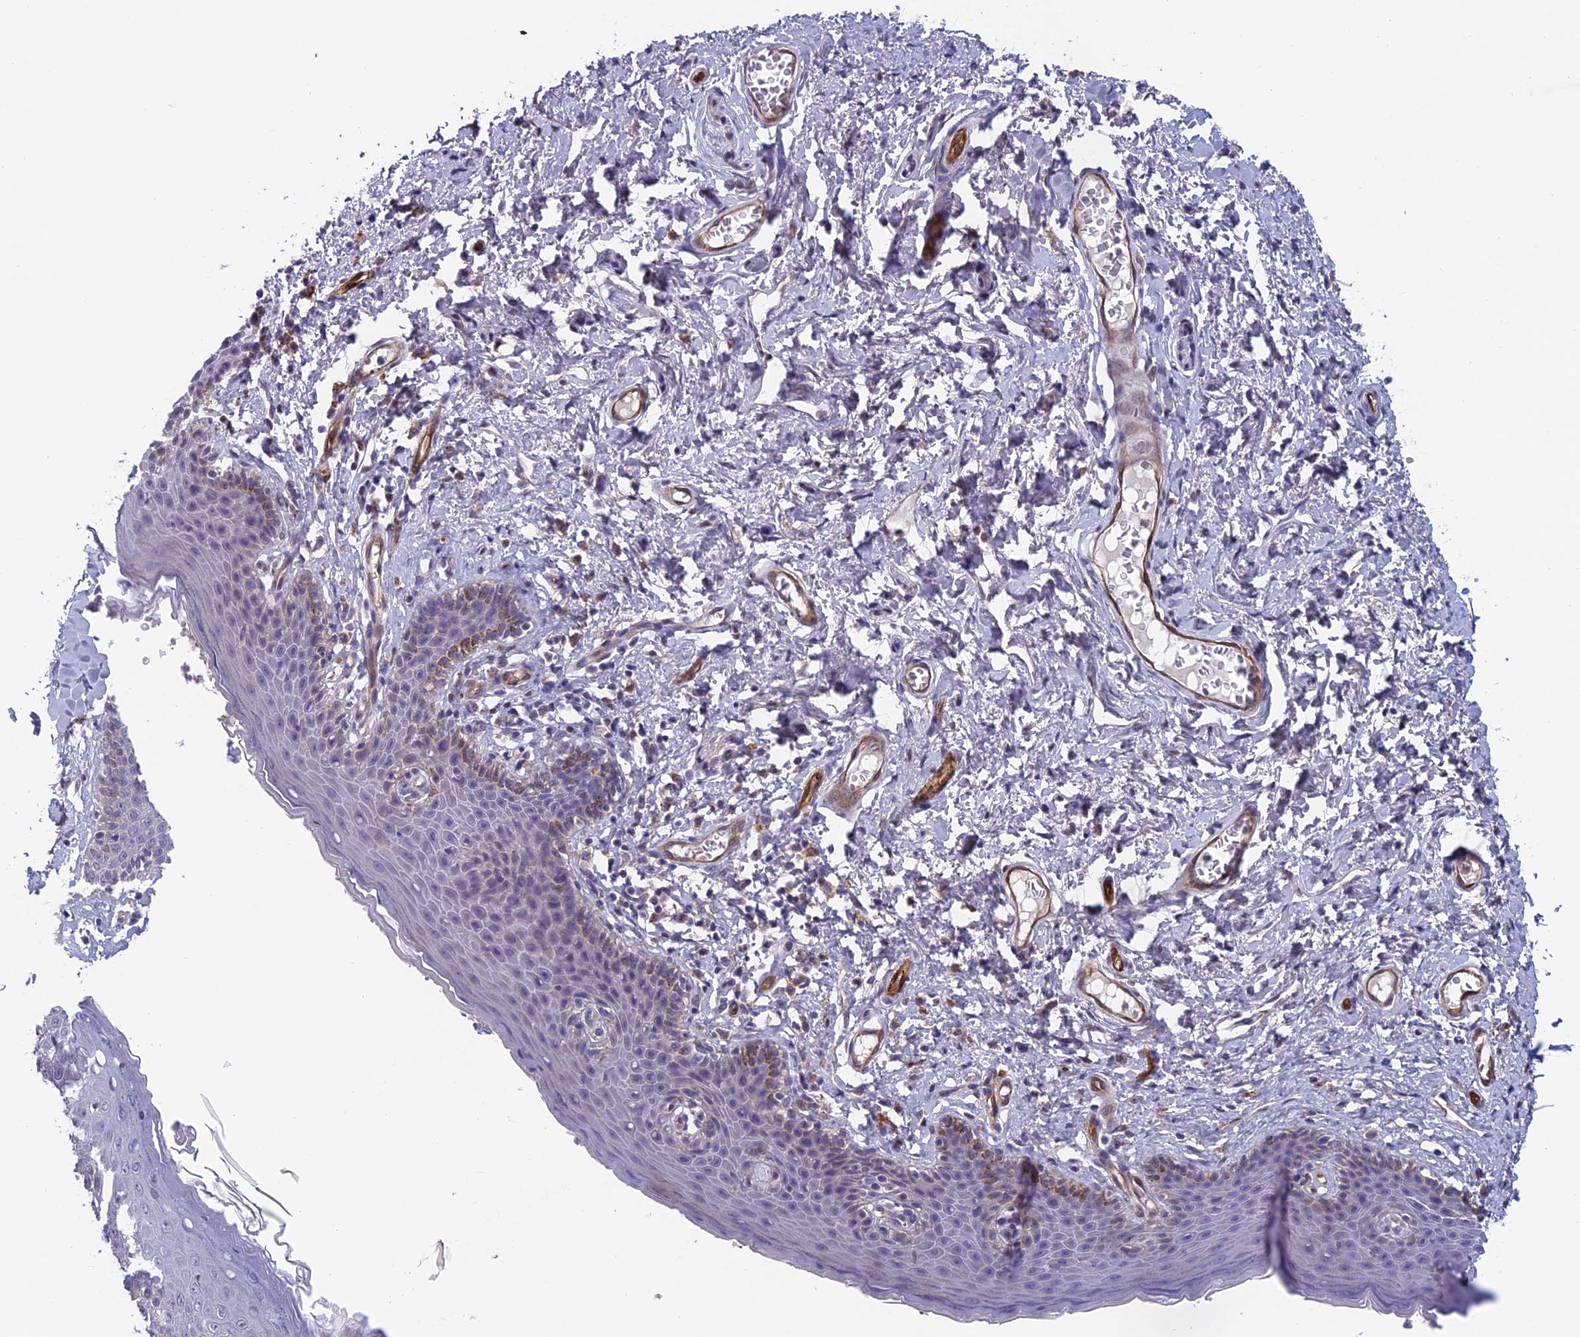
{"staining": {"intensity": "moderate", "quantity": "<25%", "location": "cytoplasmic/membranous"}, "tissue": "skin", "cell_type": "Epidermal cells", "image_type": "normal", "snomed": [{"axis": "morphology", "description": "Normal tissue, NOS"}, {"axis": "topography", "description": "Vulva"}], "caption": "The image demonstrates immunohistochemical staining of benign skin. There is moderate cytoplasmic/membranous expression is present in approximately <25% of epidermal cells. The staining was performed using DAB, with brown indicating positive protein expression. Nuclei are stained blue with hematoxylin.", "gene": "MAST2", "patient": {"sex": "female", "age": 66}}